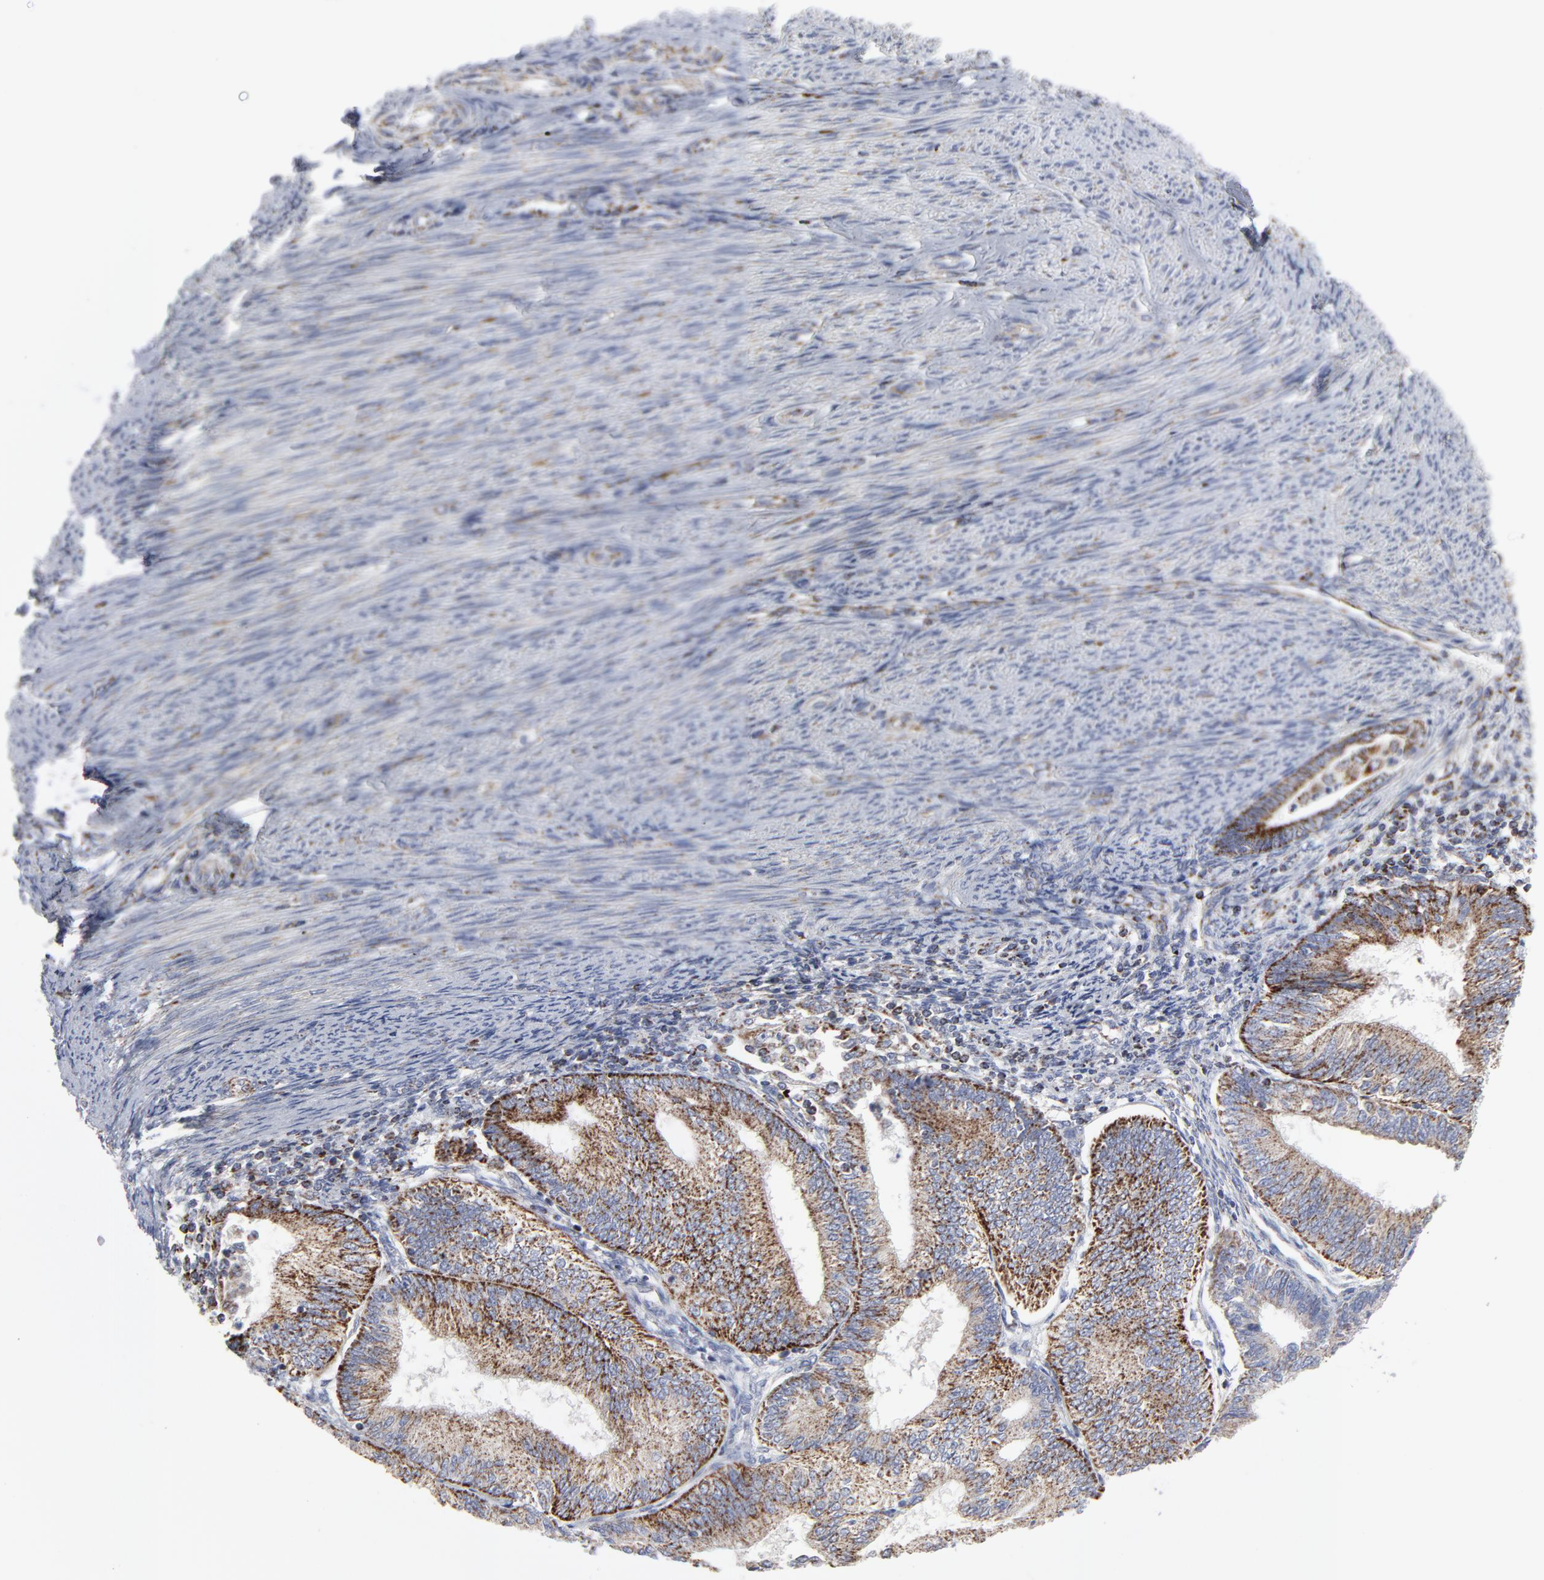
{"staining": {"intensity": "moderate", "quantity": ">75%", "location": "cytoplasmic/membranous"}, "tissue": "endometrial cancer", "cell_type": "Tumor cells", "image_type": "cancer", "snomed": [{"axis": "morphology", "description": "Adenocarcinoma, NOS"}, {"axis": "topography", "description": "Endometrium"}], "caption": "High-magnification brightfield microscopy of endometrial cancer stained with DAB (brown) and counterstained with hematoxylin (blue). tumor cells exhibit moderate cytoplasmic/membranous positivity is seen in about>75% of cells. (Stains: DAB (3,3'-diaminobenzidine) in brown, nuclei in blue, Microscopy: brightfield microscopy at high magnification).", "gene": "TXNRD2", "patient": {"sex": "female", "age": 55}}